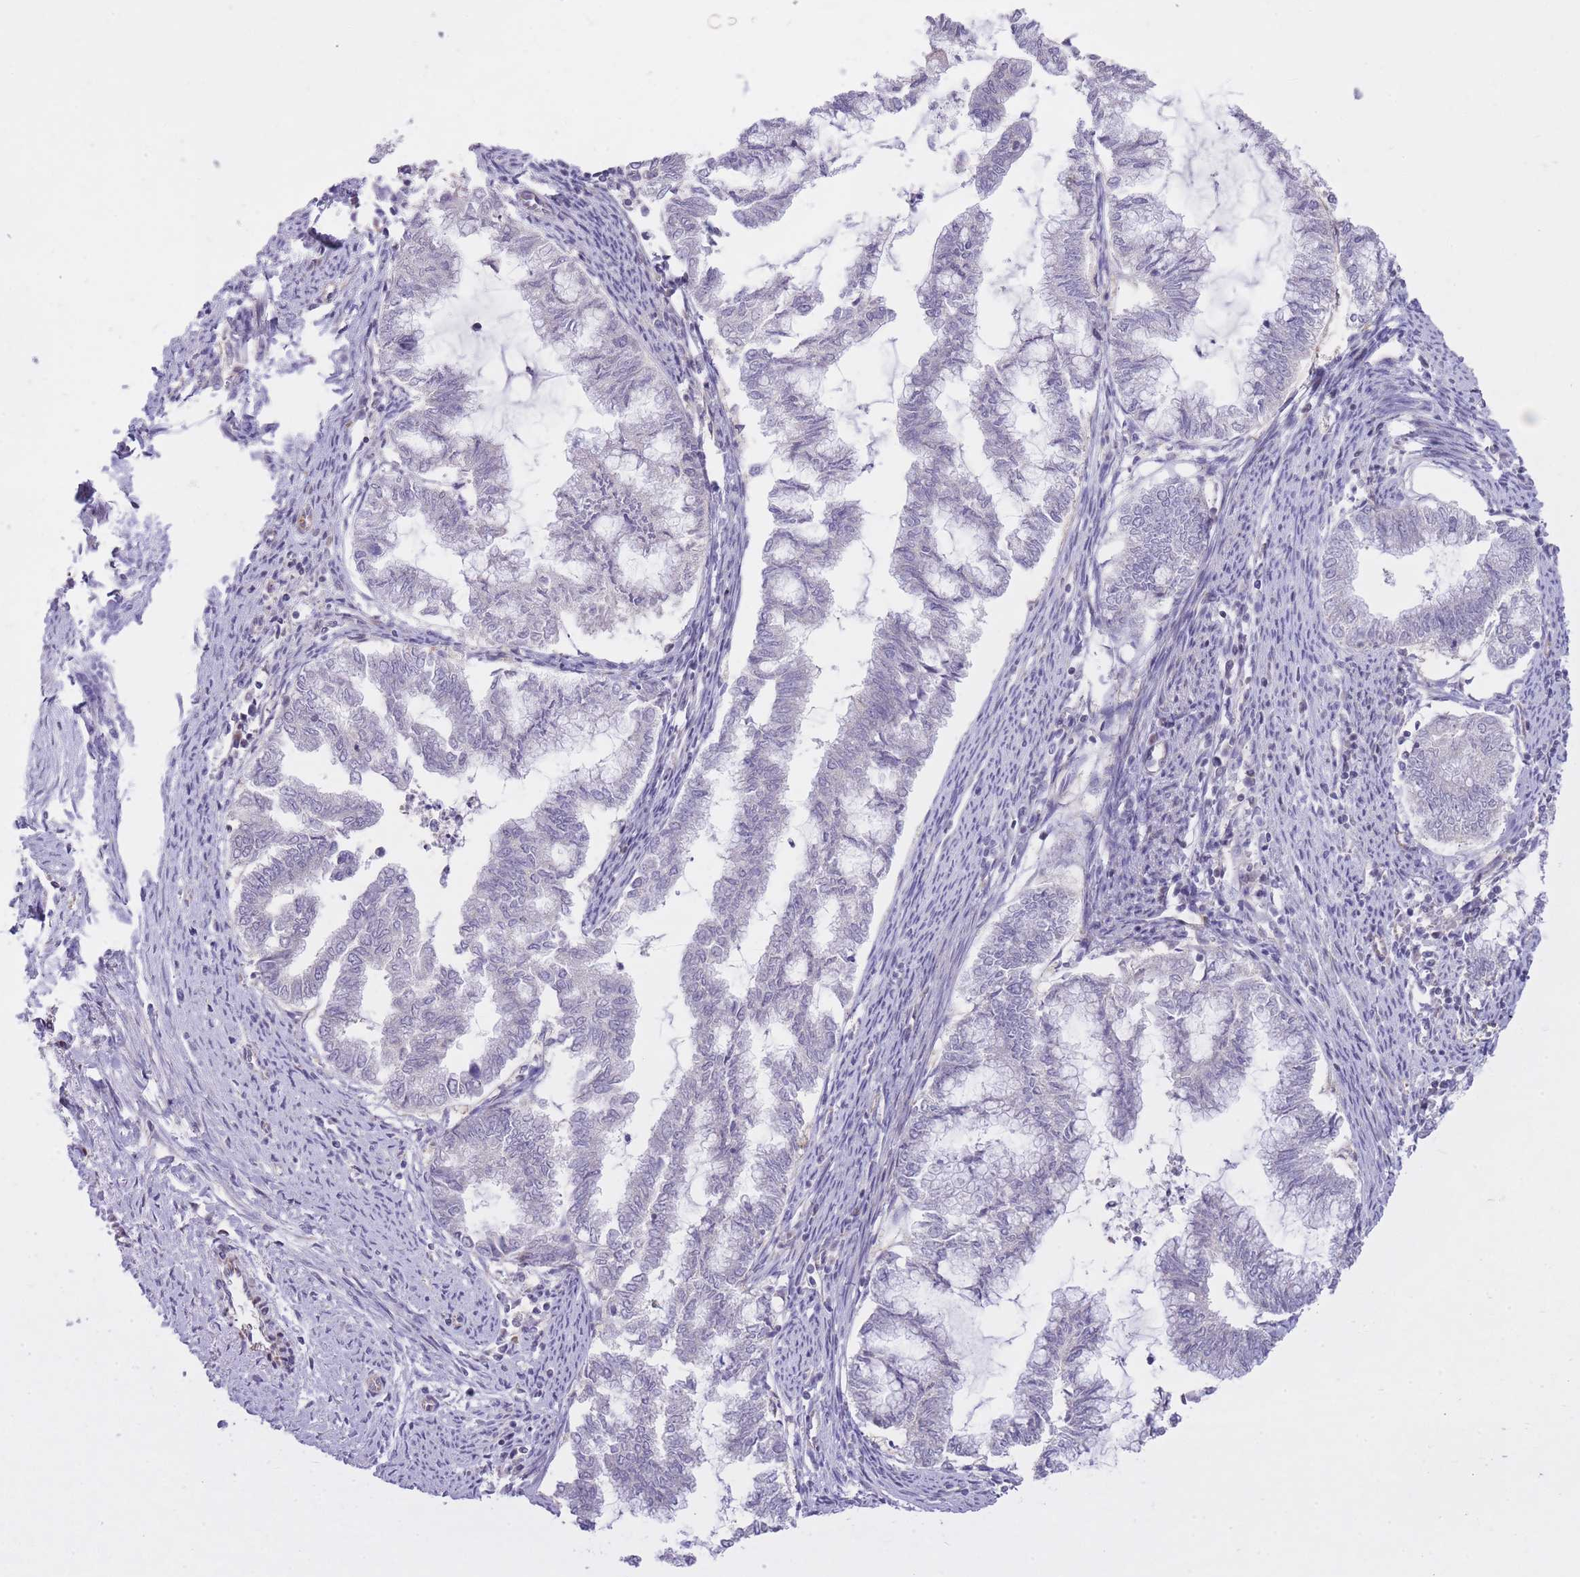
{"staining": {"intensity": "negative", "quantity": "none", "location": "none"}, "tissue": "endometrial cancer", "cell_type": "Tumor cells", "image_type": "cancer", "snomed": [{"axis": "morphology", "description": "Adenocarcinoma, NOS"}, {"axis": "topography", "description": "Endometrium"}], "caption": "The immunohistochemistry photomicrograph has no significant positivity in tumor cells of endometrial adenocarcinoma tissue. (Immunohistochemistry (ihc), brightfield microscopy, high magnification).", "gene": "ELL", "patient": {"sex": "female", "age": 79}}